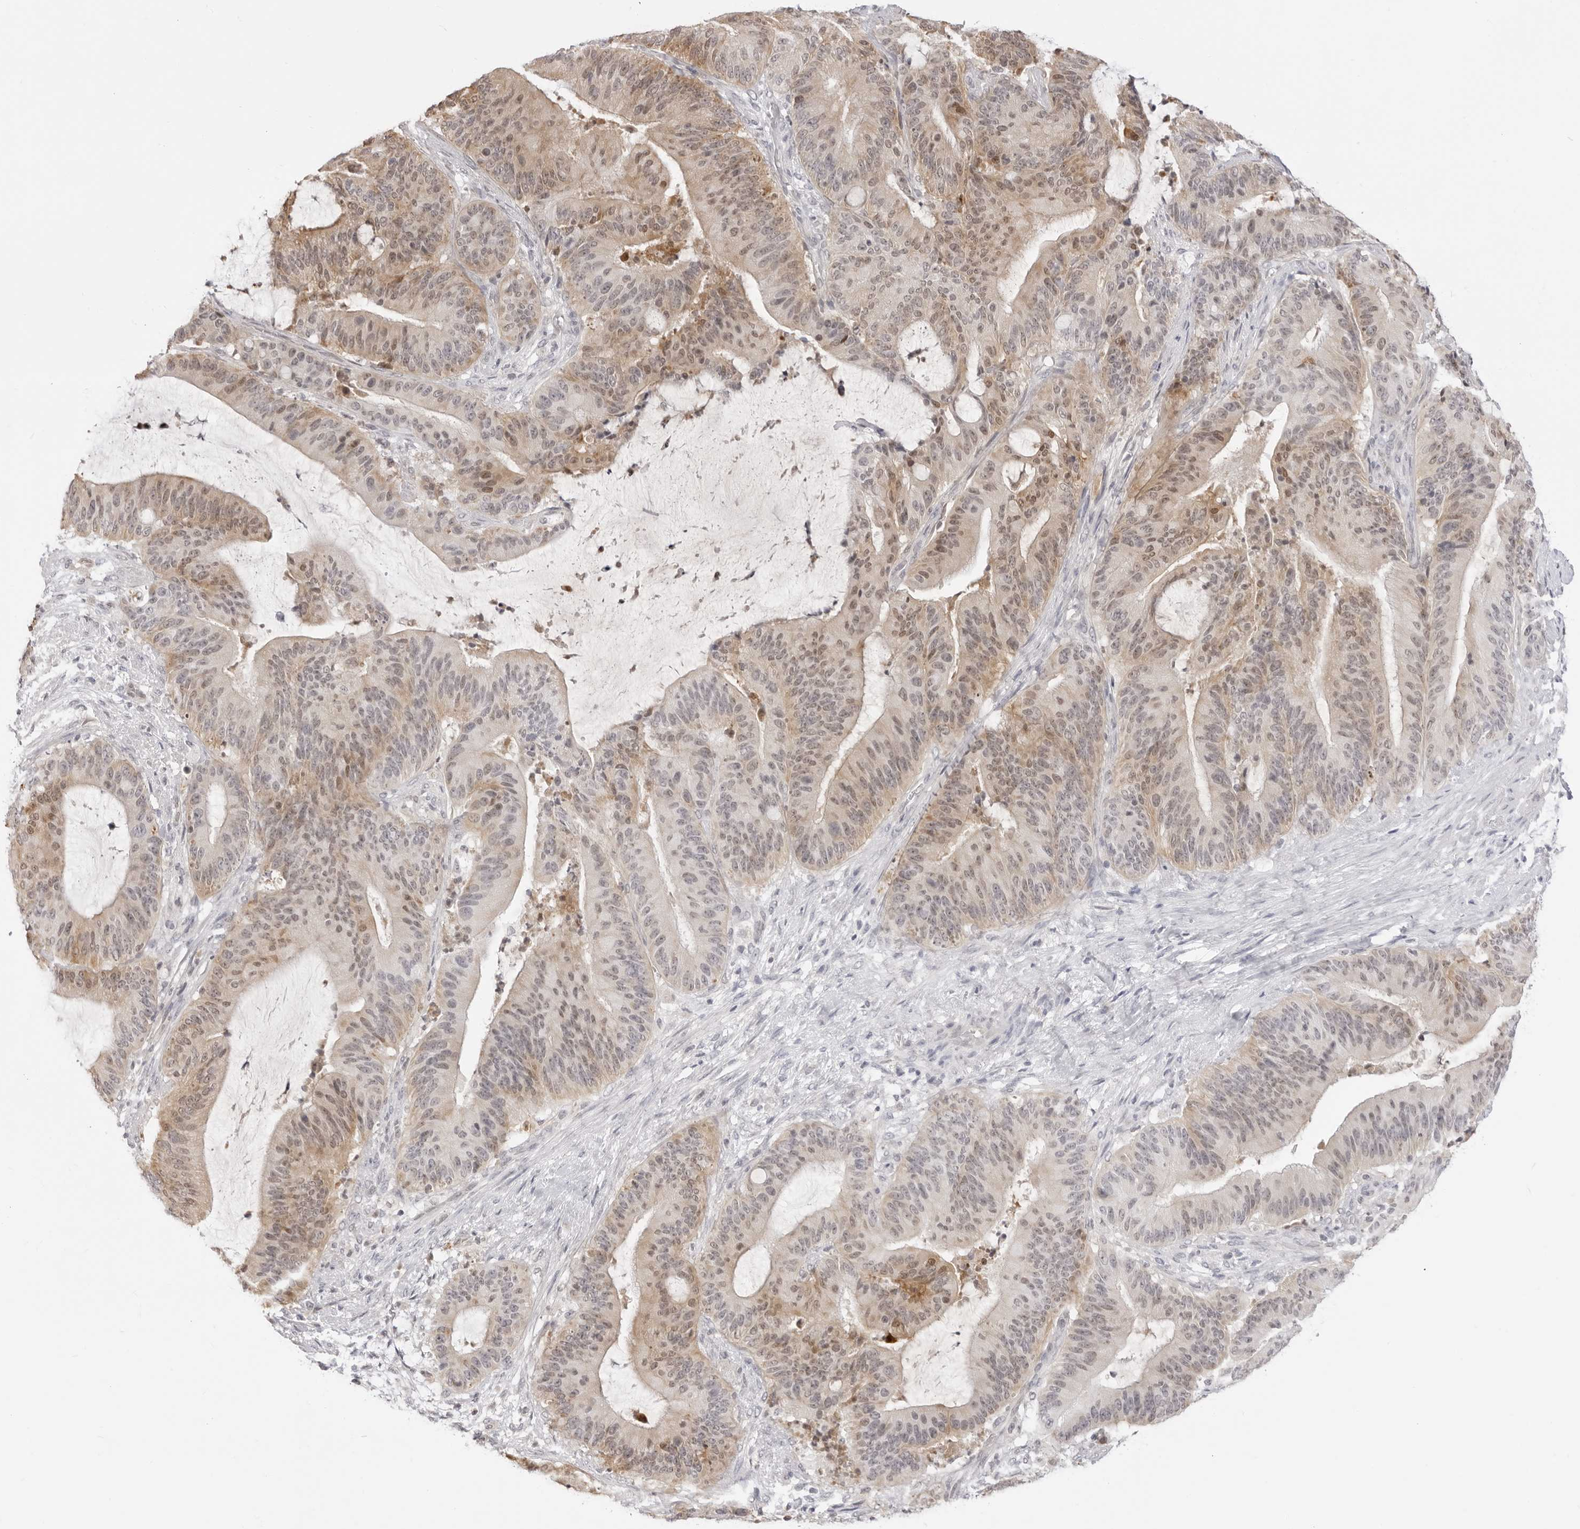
{"staining": {"intensity": "moderate", "quantity": ">75%", "location": "cytoplasmic/membranous,nuclear"}, "tissue": "liver cancer", "cell_type": "Tumor cells", "image_type": "cancer", "snomed": [{"axis": "morphology", "description": "Normal tissue, NOS"}, {"axis": "morphology", "description": "Cholangiocarcinoma"}, {"axis": "topography", "description": "Liver"}, {"axis": "topography", "description": "Peripheral nerve tissue"}], "caption": "Tumor cells show medium levels of moderate cytoplasmic/membranous and nuclear staining in about >75% of cells in cholangiocarcinoma (liver).", "gene": "FDPS", "patient": {"sex": "female", "age": 73}}